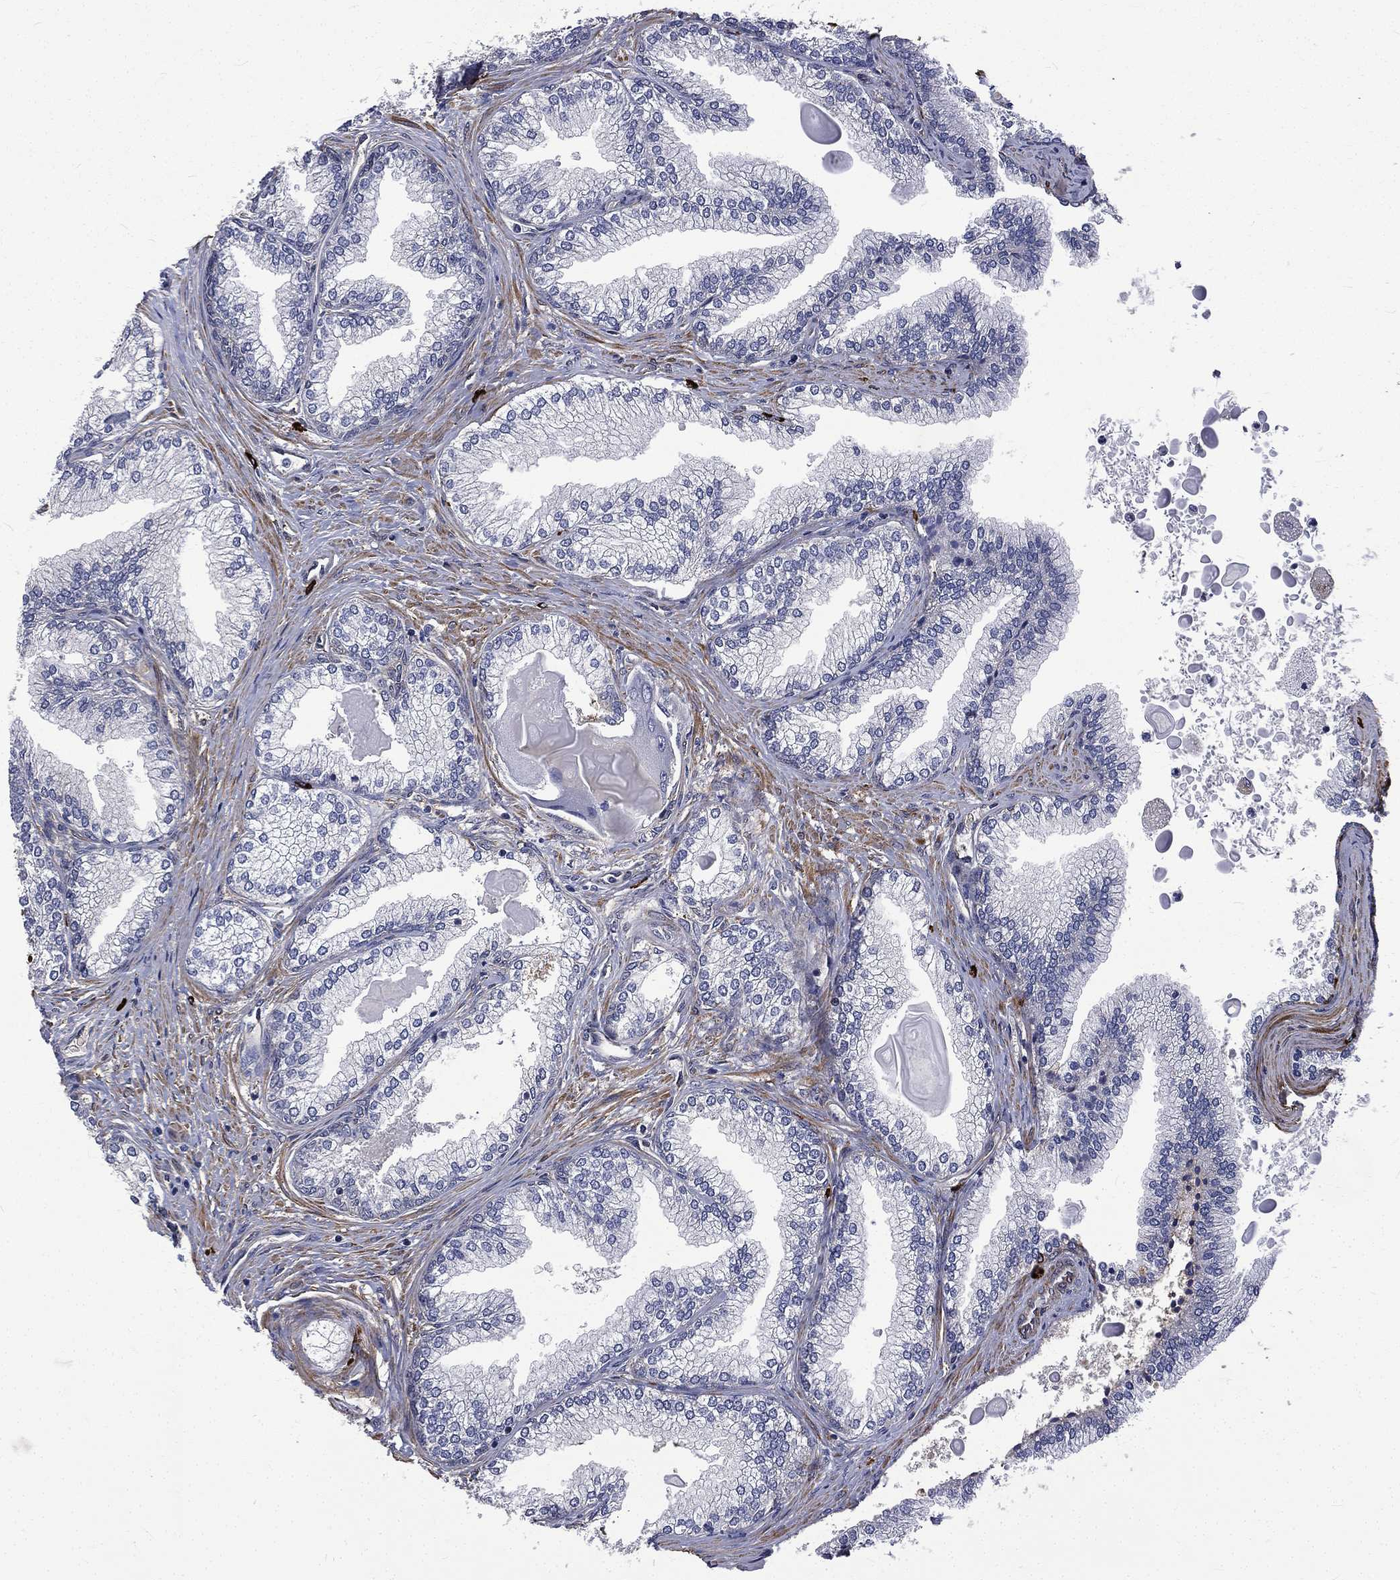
{"staining": {"intensity": "negative", "quantity": "none", "location": "none"}, "tissue": "prostate", "cell_type": "Glandular cells", "image_type": "normal", "snomed": [{"axis": "morphology", "description": "Normal tissue, NOS"}, {"axis": "topography", "description": "Prostate"}], "caption": "DAB immunohistochemical staining of benign prostate reveals no significant staining in glandular cells.", "gene": "PPFIBP1", "patient": {"sex": "male", "age": 72}}